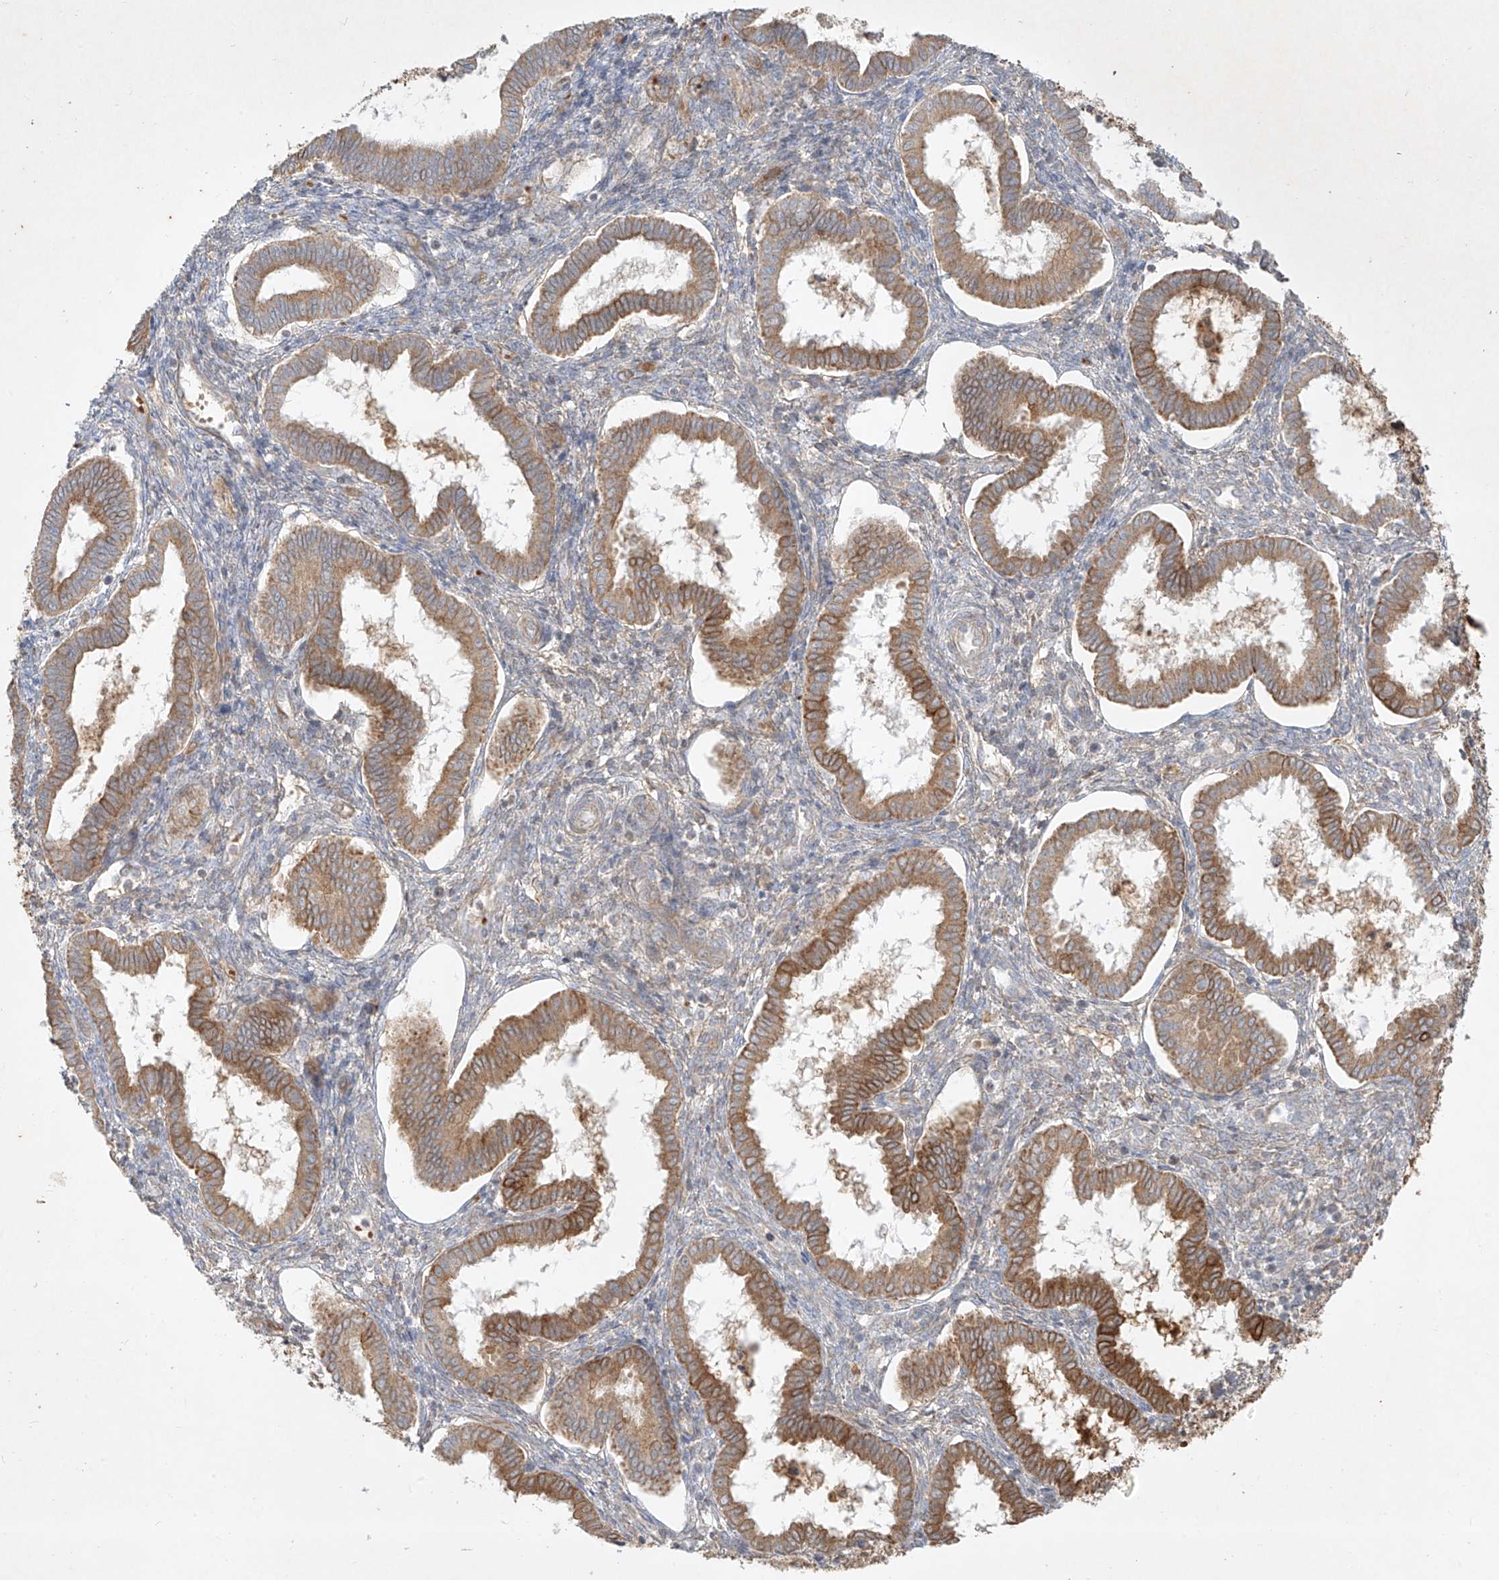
{"staining": {"intensity": "negative", "quantity": "none", "location": "none"}, "tissue": "endometrium", "cell_type": "Cells in endometrial stroma", "image_type": "normal", "snomed": [{"axis": "morphology", "description": "Normal tissue, NOS"}, {"axis": "topography", "description": "Endometrium"}], "caption": "This micrograph is of normal endometrium stained with immunohistochemistry to label a protein in brown with the nuclei are counter-stained blue. There is no positivity in cells in endometrial stroma.", "gene": "KPNA7", "patient": {"sex": "female", "age": 24}}